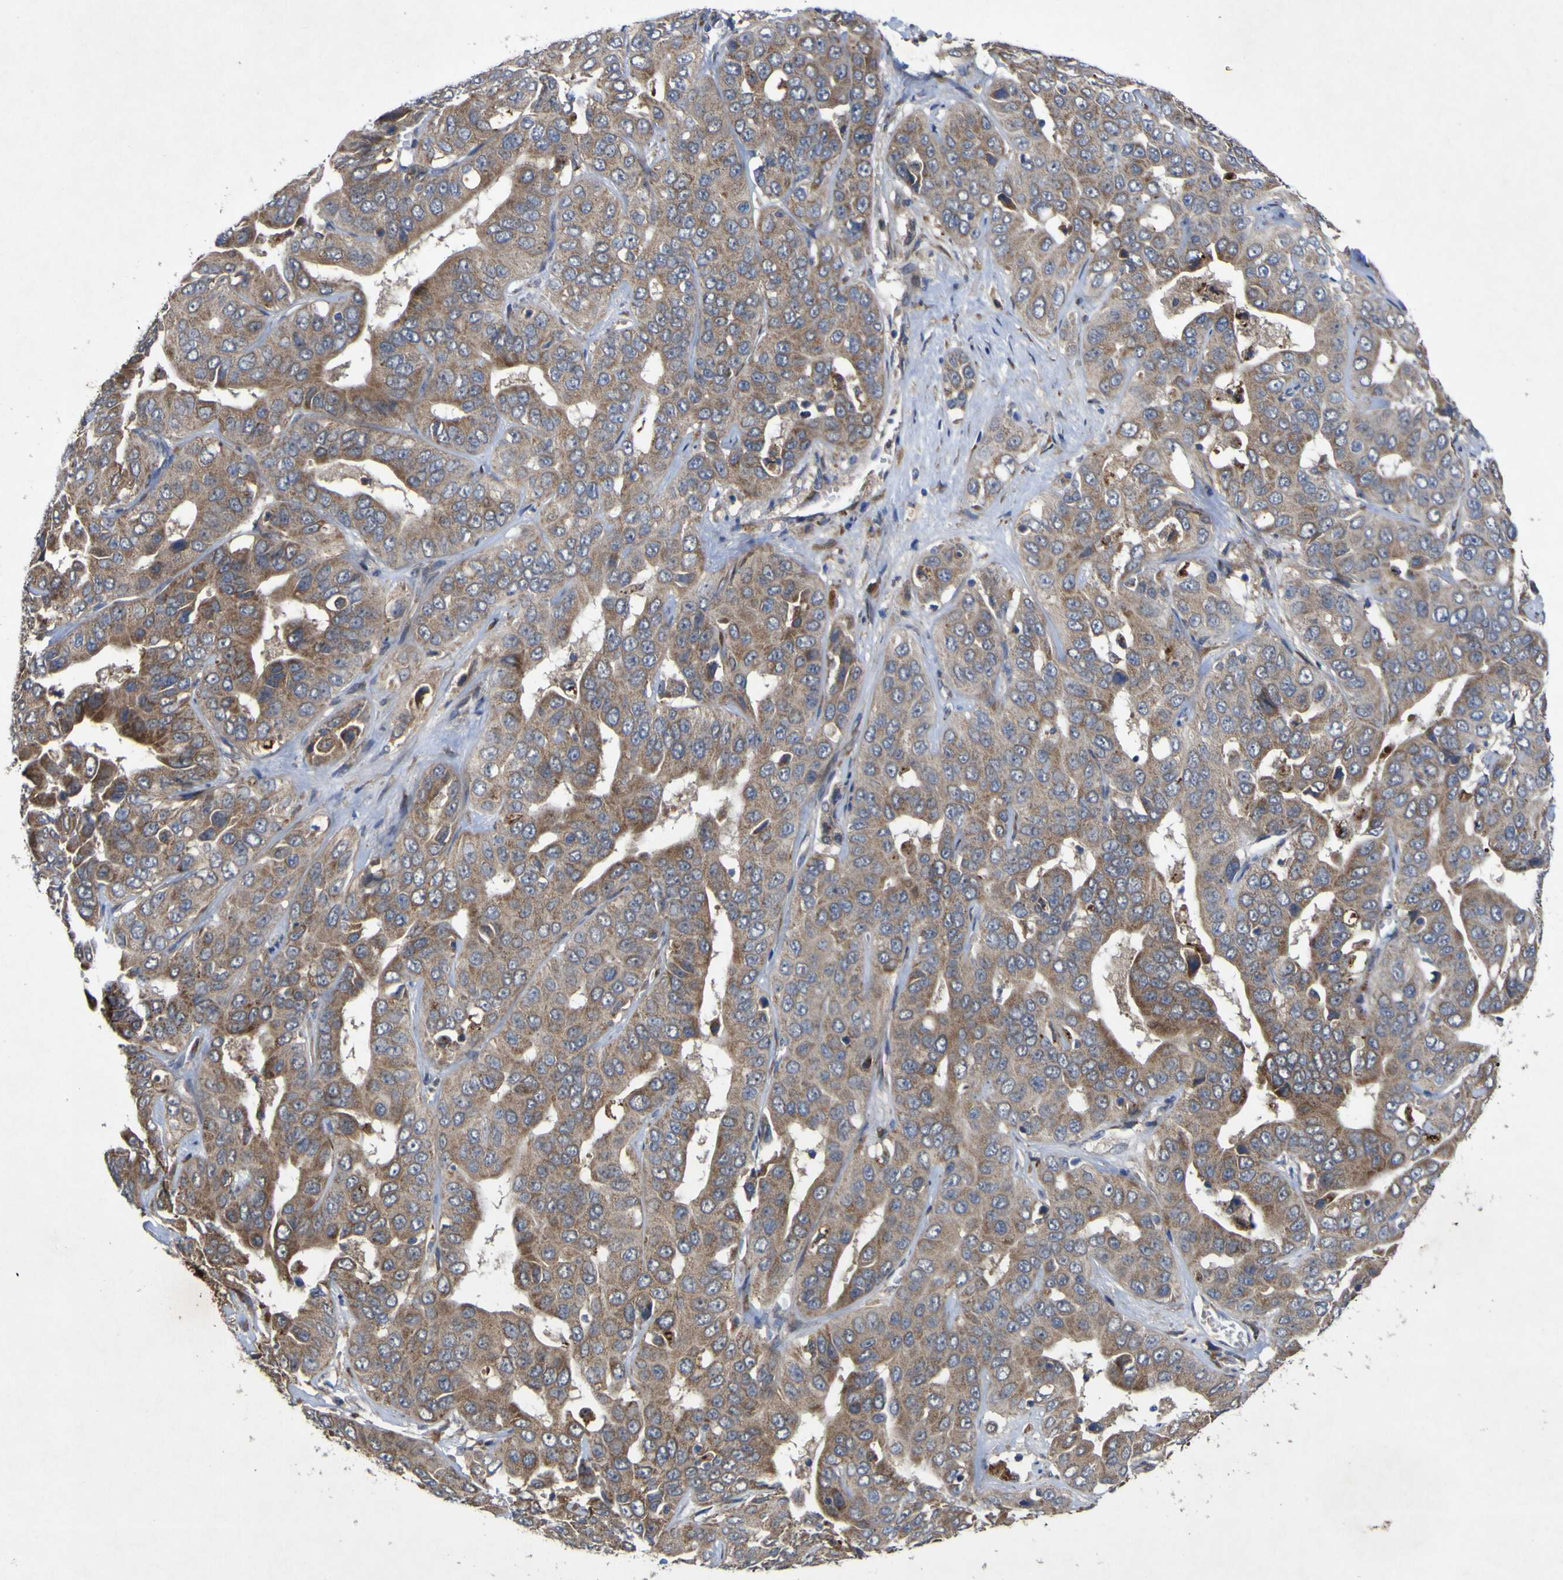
{"staining": {"intensity": "moderate", "quantity": ">75%", "location": "cytoplasmic/membranous"}, "tissue": "liver cancer", "cell_type": "Tumor cells", "image_type": "cancer", "snomed": [{"axis": "morphology", "description": "Cholangiocarcinoma"}, {"axis": "topography", "description": "Liver"}], "caption": "The micrograph exhibits staining of liver cholangiocarcinoma, revealing moderate cytoplasmic/membranous protein expression (brown color) within tumor cells.", "gene": "IRAK2", "patient": {"sex": "female", "age": 52}}